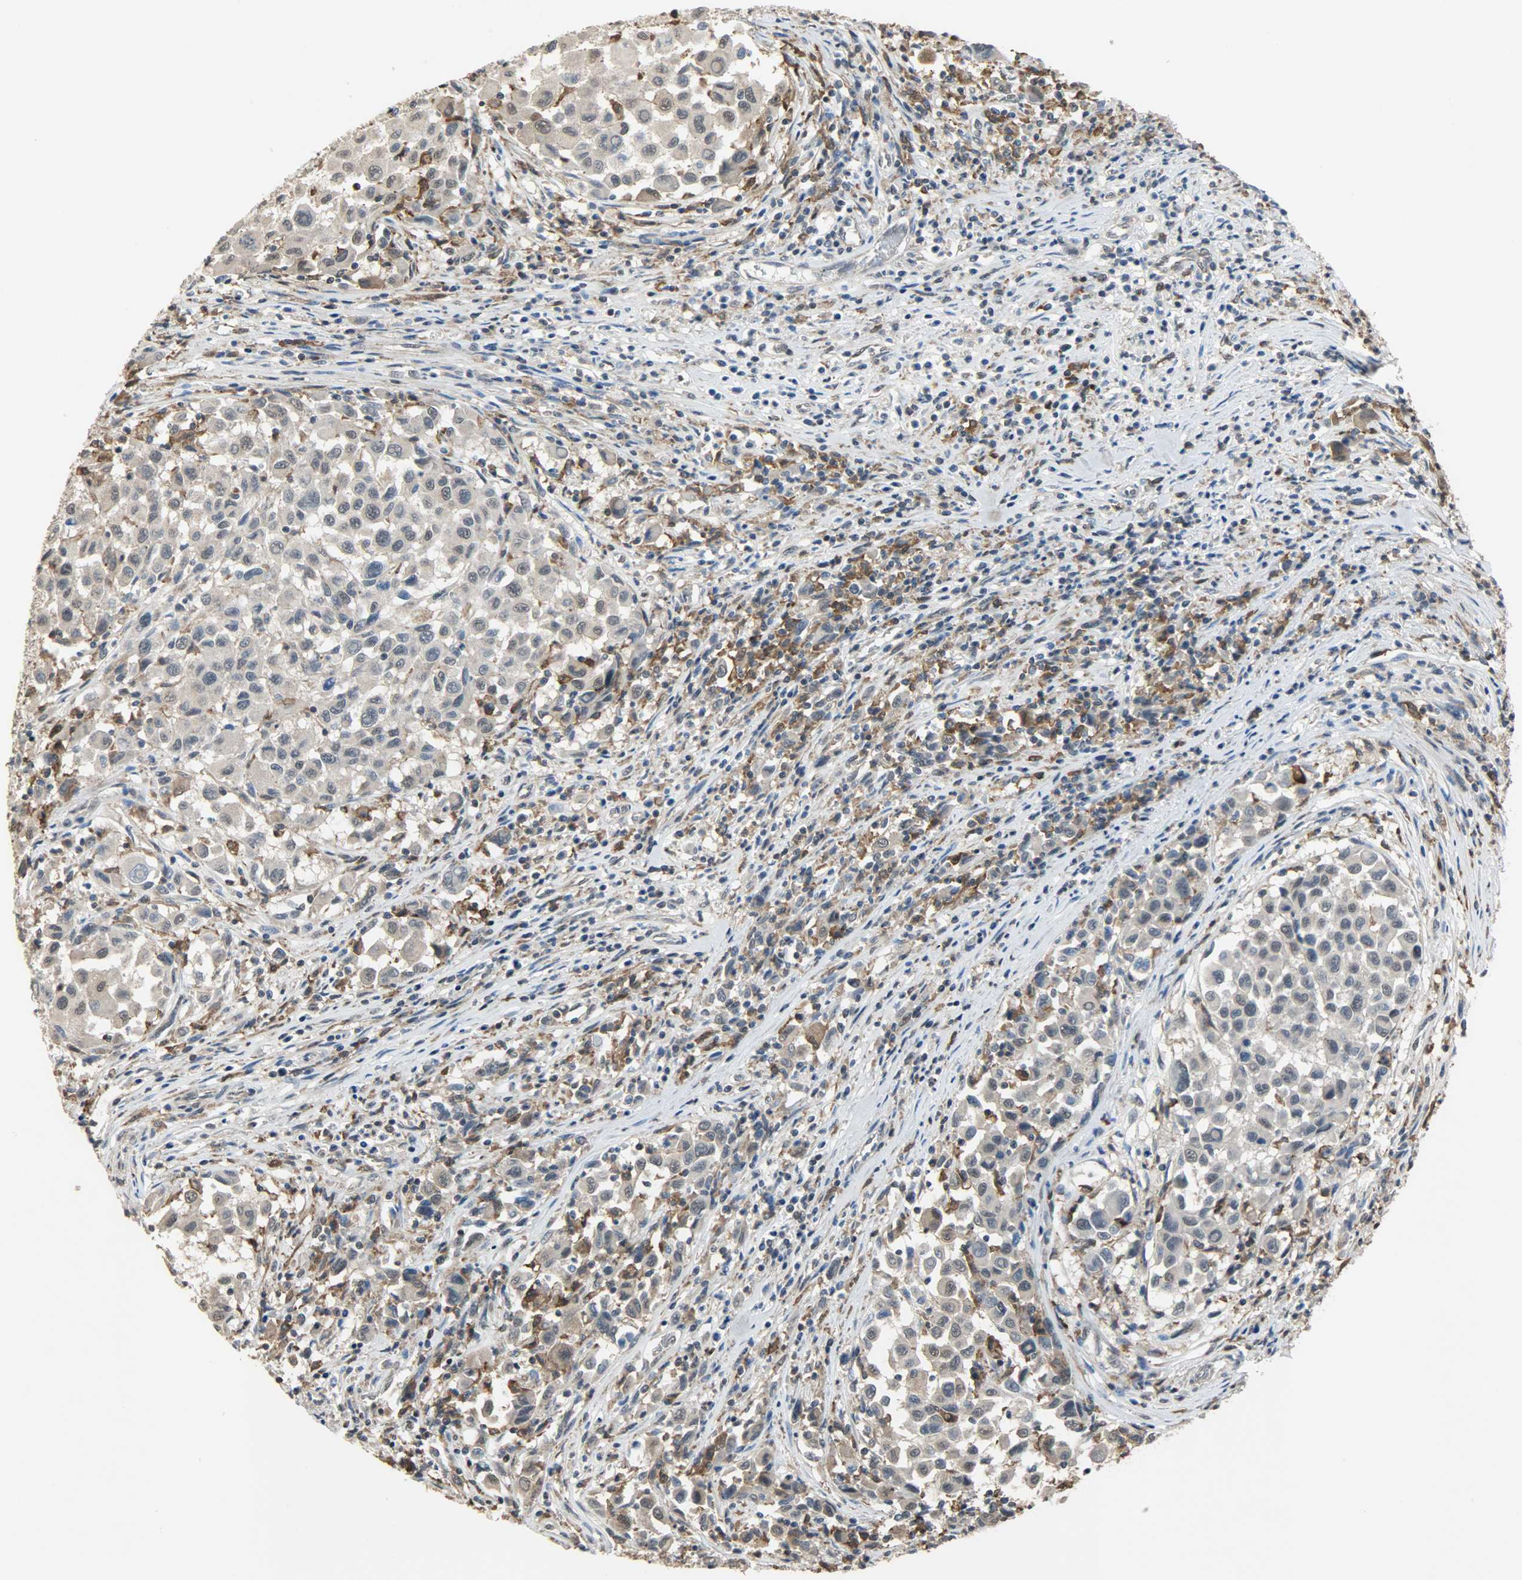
{"staining": {"intensity": "negative", "quantity": "none", "location": "none"}, "tissue": "melanoma", "cell_type": "Tumor cells", "image_type": "cancer", "snomed": [{"axis": "morphology", "description": "Malignant melanoma, Metastatic site"}, {"axis": "topography", "description": "Lymph node"}], "caption": "Tumor cells are negative for brown protein staining in melanoma.", "gene": "SKAP2", "patient": {"sex": "male", "age": 61}}